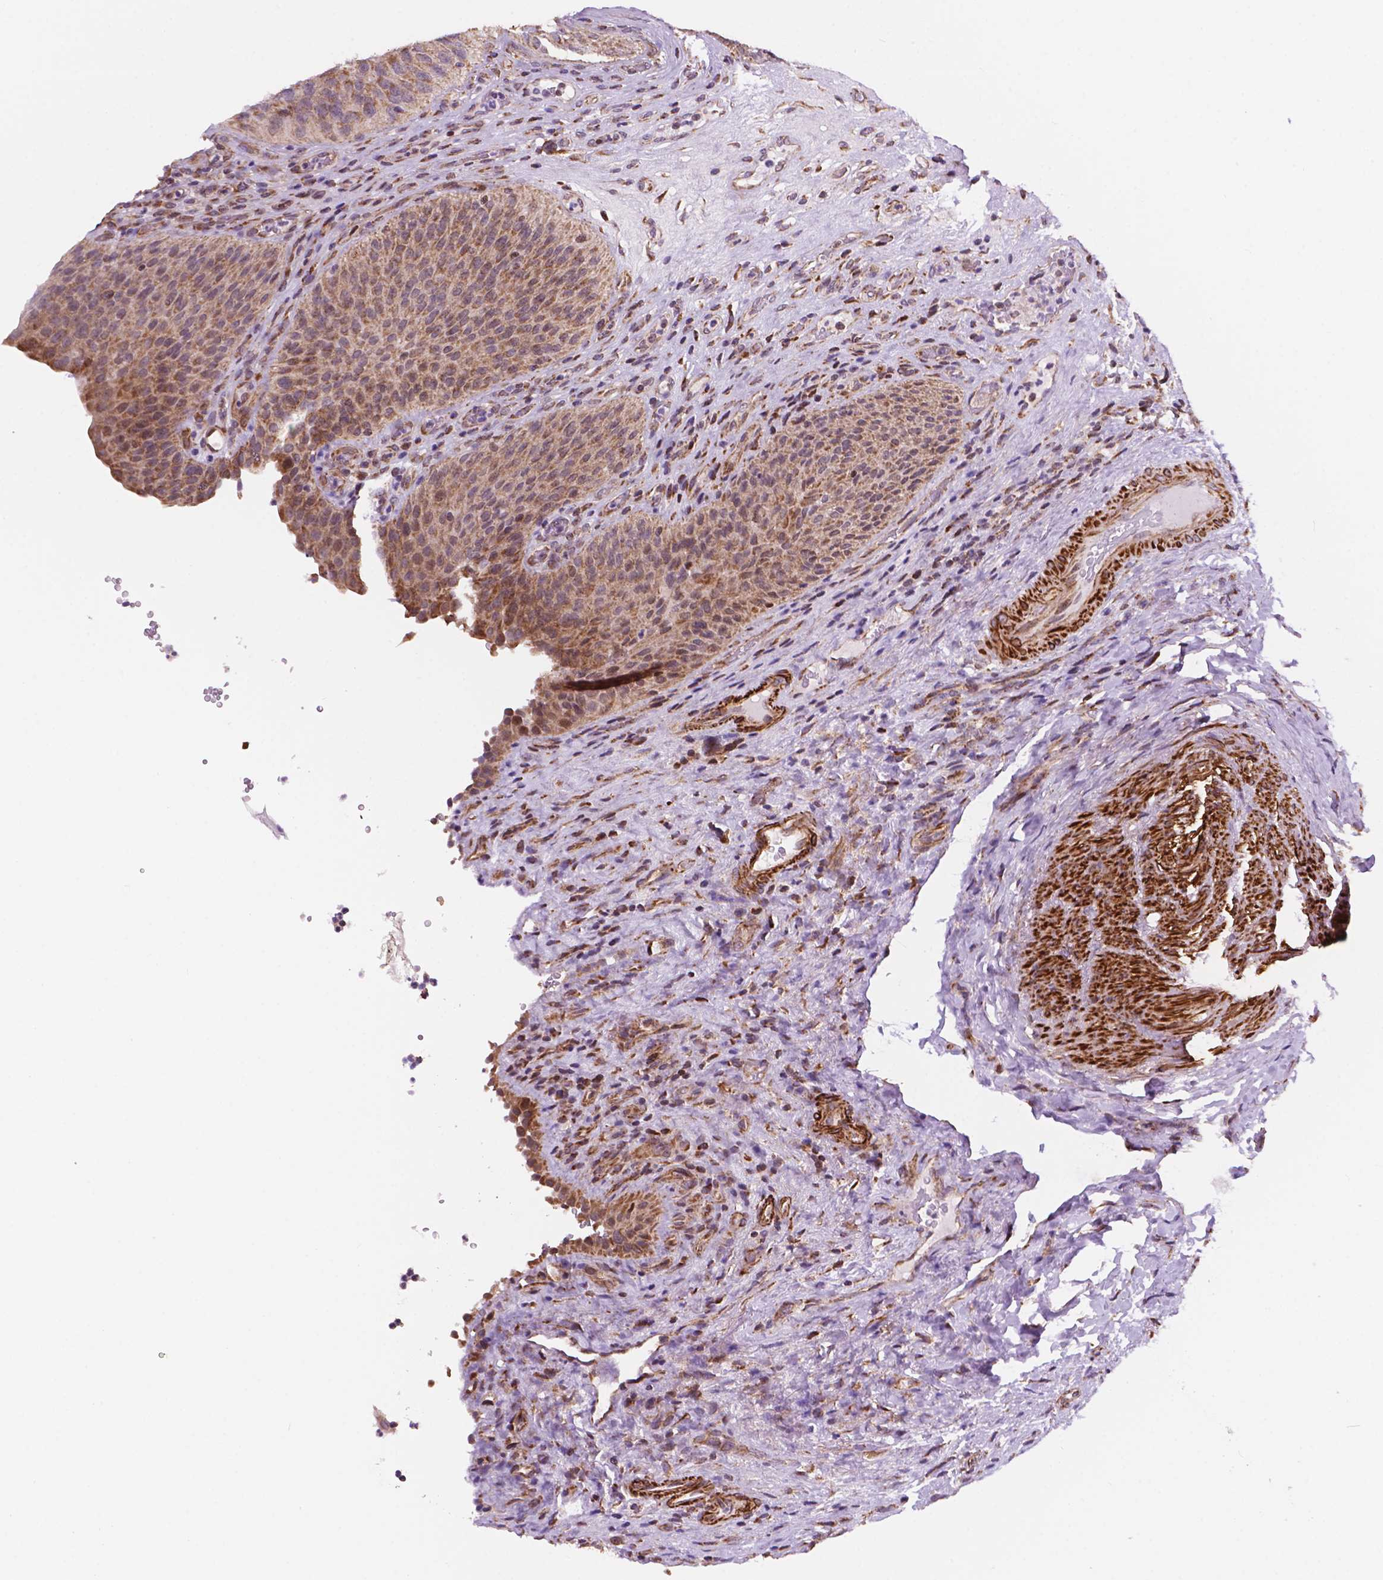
{"staining": {"intensity": "moderate", "quantity": ">75%", "location": "cytoplasmic/membranous"}, "tissue": "urinary bladder", "cell_type": "Urothelial cells", "image_type": "normal", "snomed": [{"axis": "morphology", "description": "Normal tissue, NOS"}, {"axis": "topography", "description": "Urinary bladder"}, {"axis": "topography", "description": "Peripheral nerve tissue"}], "caption": "Unremarkable urinary bladder demonstrates moderate cytoplasmic/membranous expression in about >75% of urothelial cells, visualized by immunohistochemistry. (Stains: DAB (3,3'-diaminobenzidine) in brown, nuclei in blue, Microscopy: brightfield microscopy at high magnification).", "gene": "GEMIN4", "patient": {"sex": "male", "age": 66}}